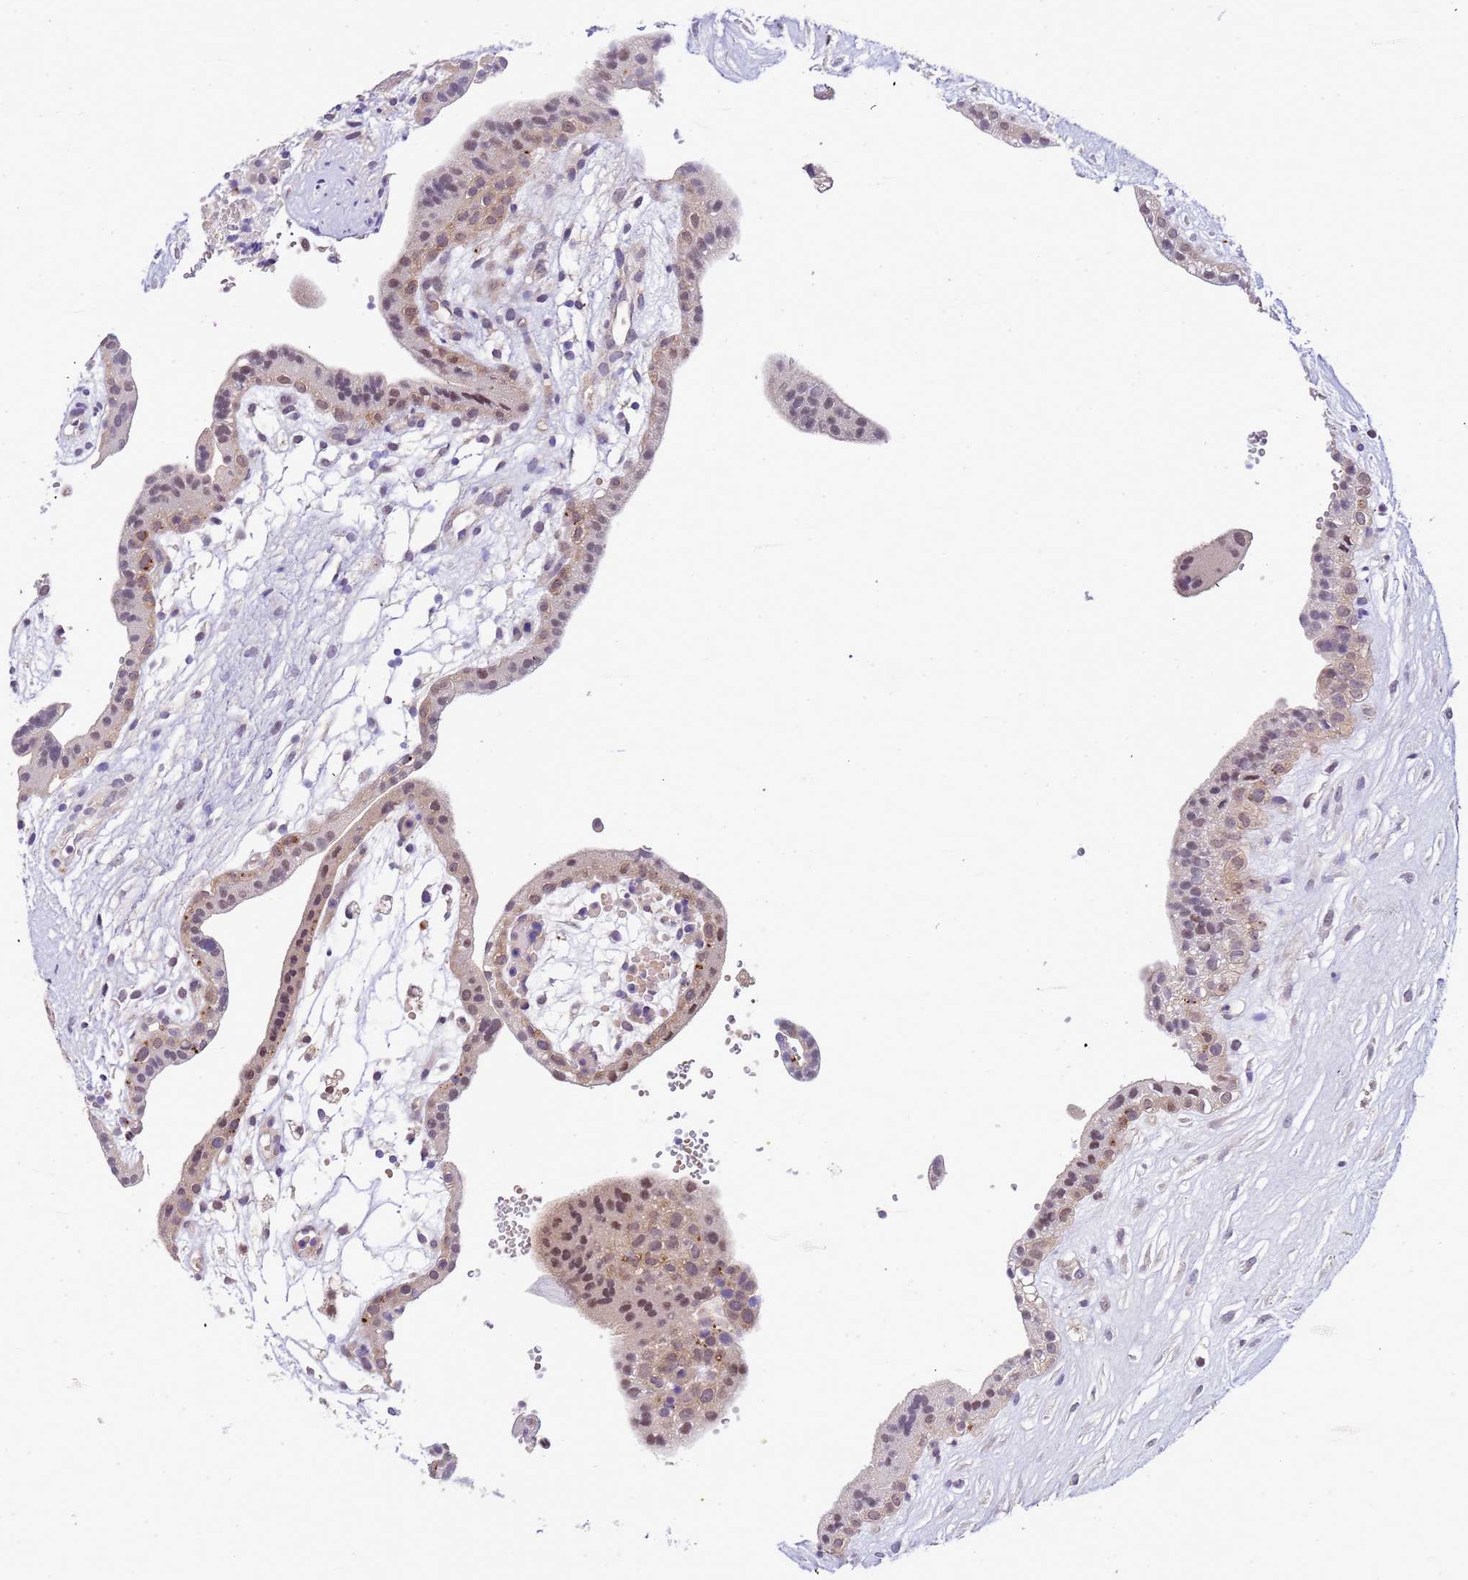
{"staining": {"intensity": "moderate", "quantity": ">75%", "location": "cytoplasmic/membranous,nuclear"}, "tissue": "placenta", "cell_type": "Decidual cells", "image_type": "normal", "snomed": [{"axis": "morphology", "description": "Normal tissue, NOS"}, {"axis": "topography", "description": "Placenta"}], "caption": "Immunohistochemical staining of unremarkable human placenta demonstrates medium levels of moderate cytoplasmic/membranous,nuclear expression in approximately >75% of decidual cells. Nuclei are stained in blue.", "gene": "CD53", "patient": {"sex": "female", "age": 18}}